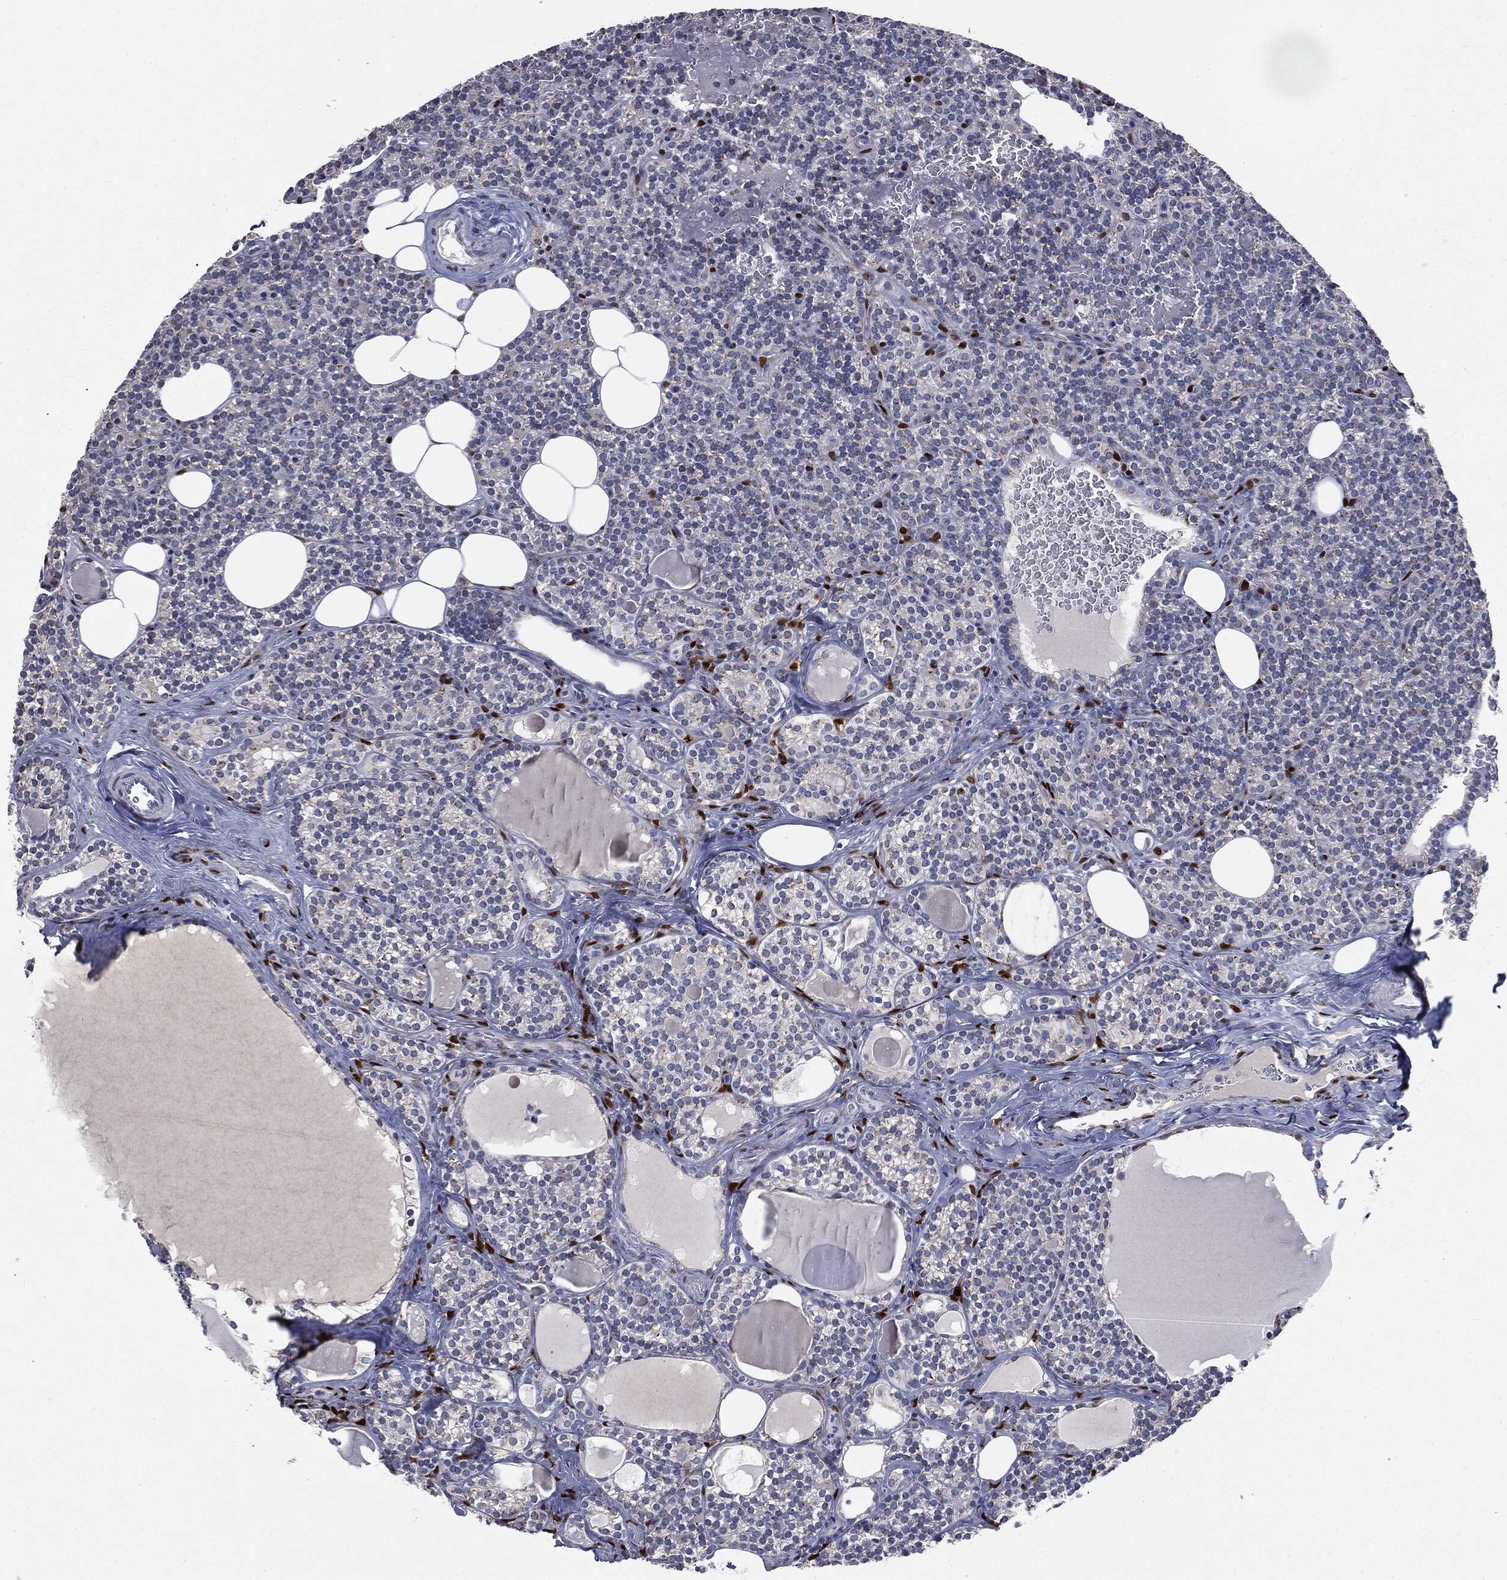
{"staining": {"intensity": "negative", "quantity": "none", "location": "none"}, "tissue": "parathyroid gland", "cell_type": "Glandular cells", "image_type": "normal", "snomed": [{"axis": "morphology", "description": "Normal tissue, NOS"}, {"axis": "topography", "description": "Parathyroid gland"}], "caption": "A high-resolution image shows IHC staining of benign parathyroid gland, which demonstrates no significant expression in glandular cells. (Stains: DAB (3,3'-diaminobenzidine) IHC with hematoxylin counter stain, Microscopy: brightfield microscopy at high magnification).", "gene": "CASD1", "patient": {"sex": "female", "age": 63}}